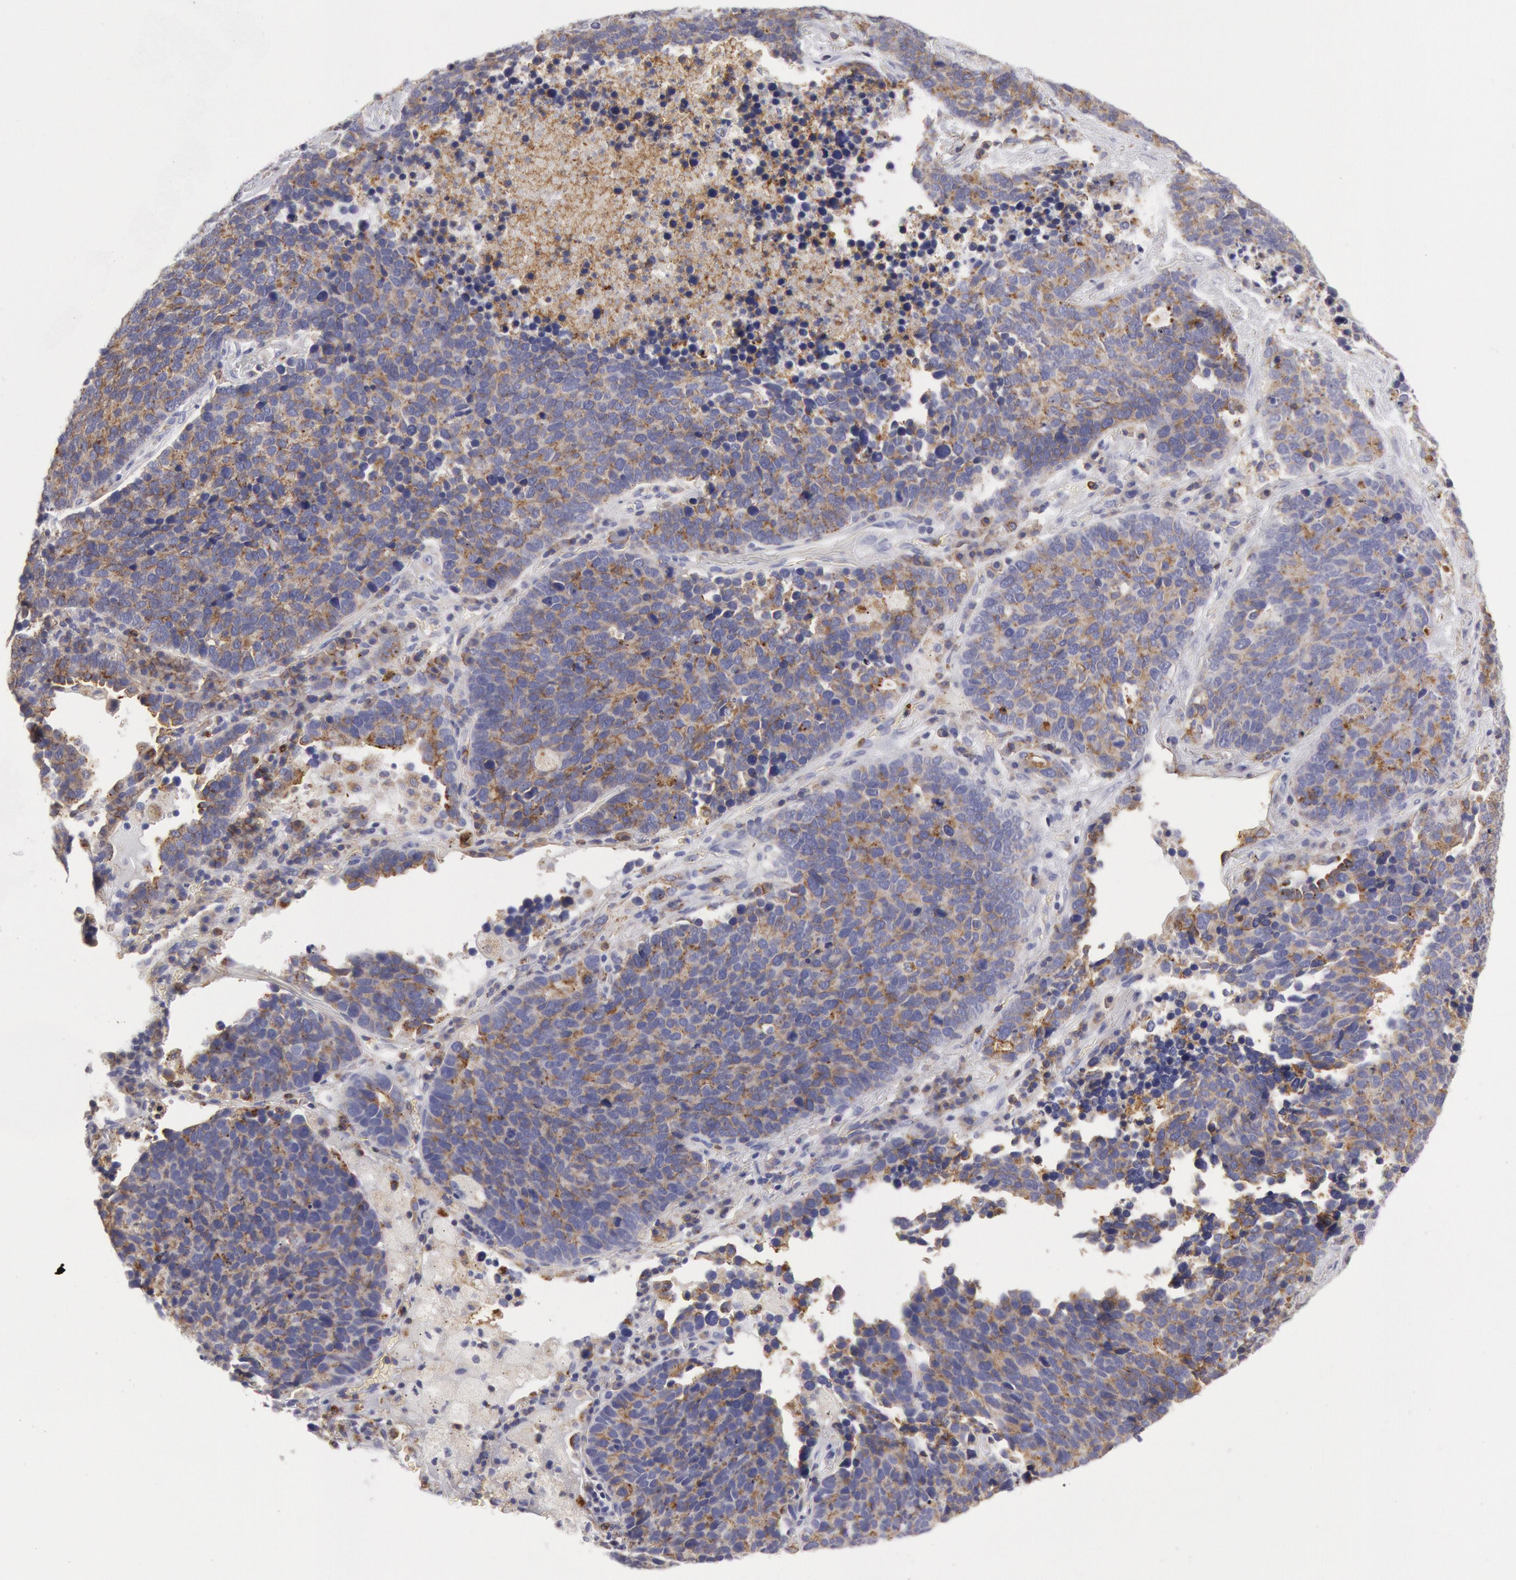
{"staining": {"intensity": "weak", "quantity": "<25%", "location": "cytoplasmic/membranous"}, "tissue": "lung cancer", "cell_type": "Tumor cells", "image_type": "cancer", "snomed": [{"axis": "morphology", "description": "Neoplasm, malignant, NOS"}, {"axis": "topography", "description": "Lung"}], "caption": "Image shows no significant protein positivity in tumor cells of malignant neoplasm (lung). The staining is performed using DAB (3,3'-diaminobenzidine) brown chromogen with nuclei counter-stained in using hematoxylin.", "gene": "FLOT1", "patient": {"sex": "female", "age": 75}}